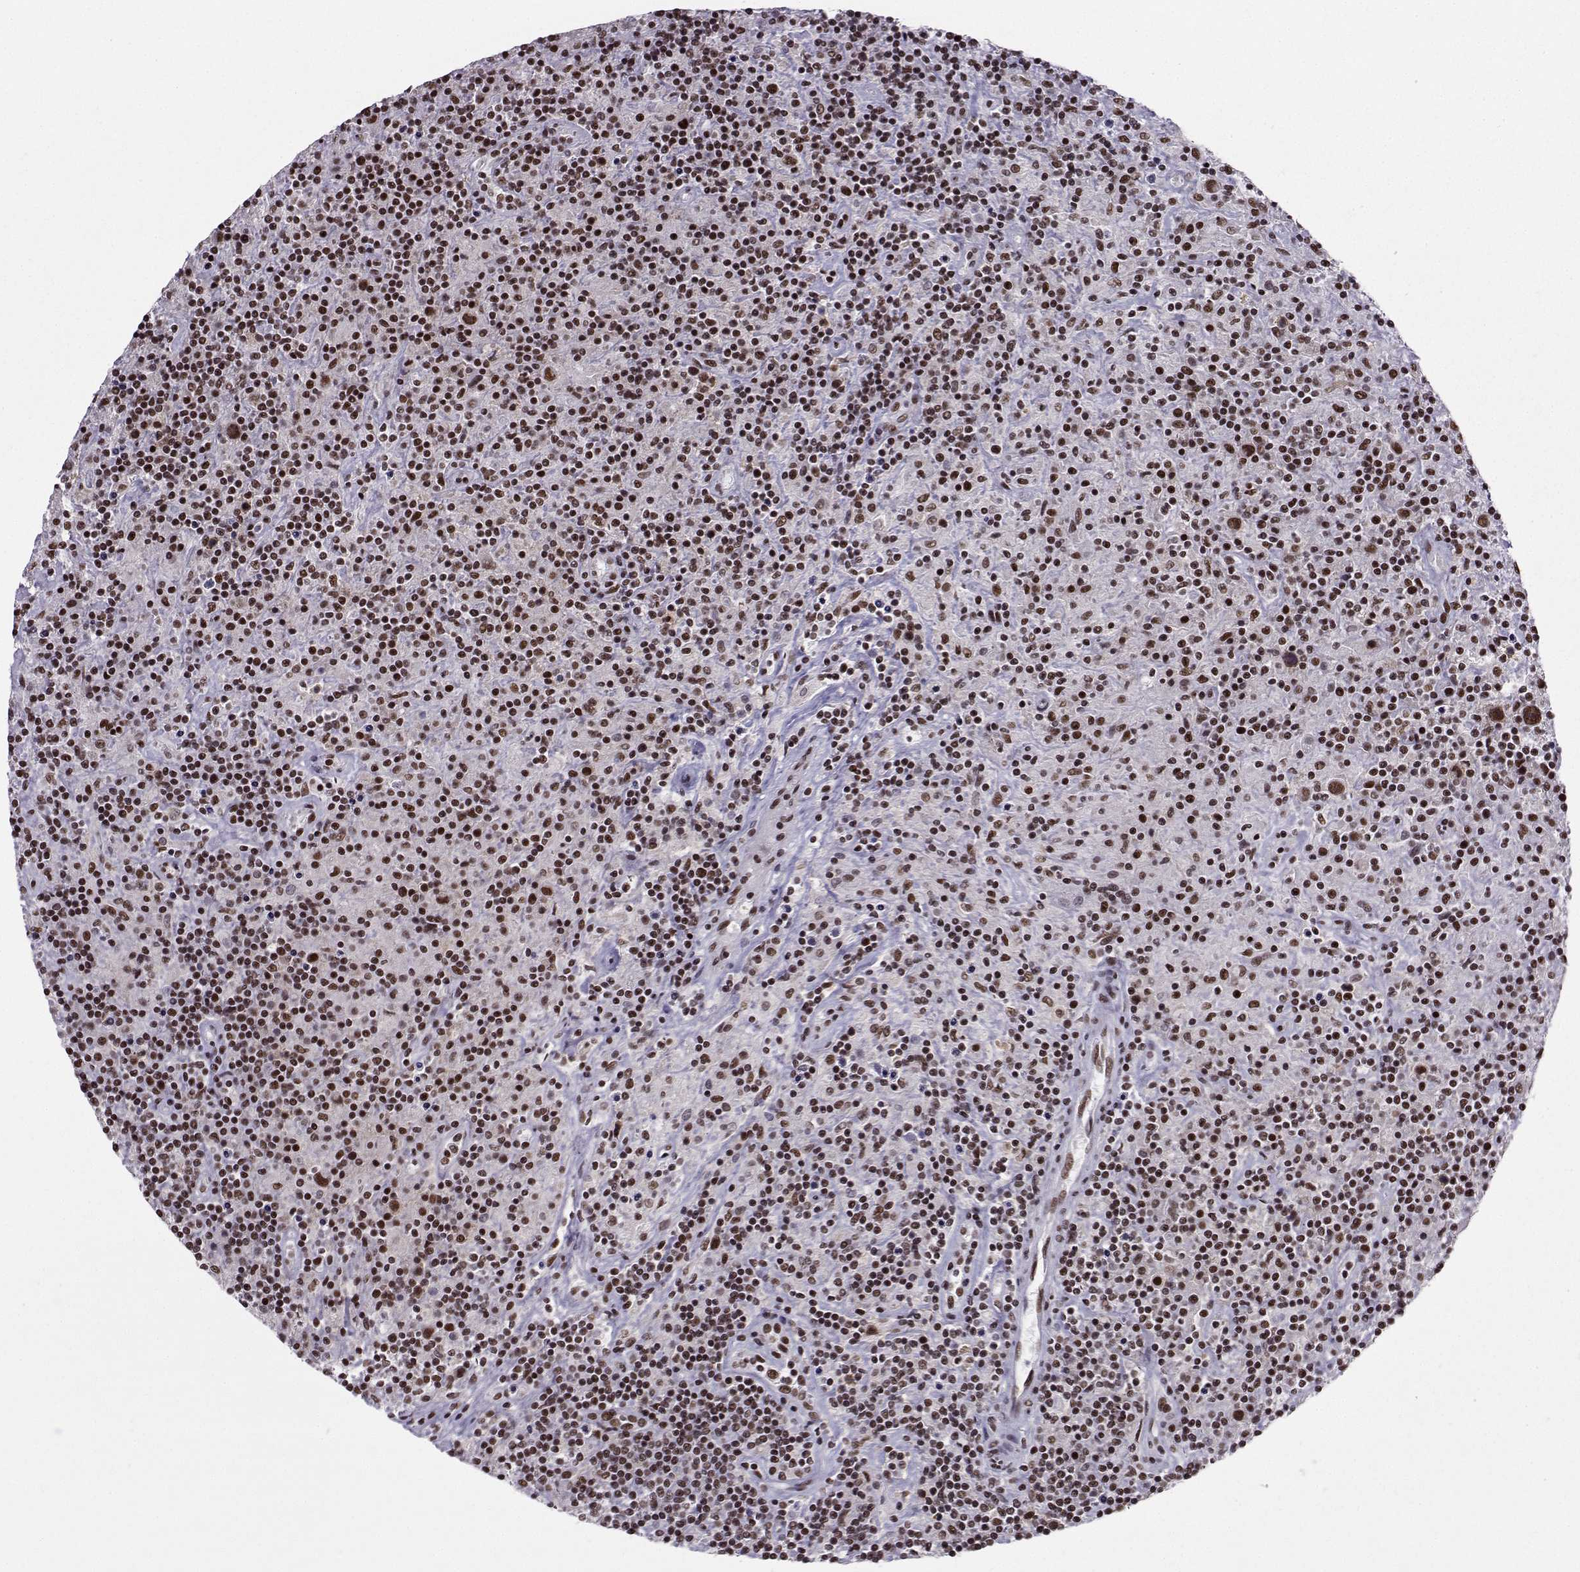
{"staining": {"intensity": "moderate", "quantity": ">75%", "location": "nuclear"}, "tissue": "lymphoma", "cell_type": "Tumor cells", "image_type": "cancer", "snomed": [{"axis": "morphology", "description": "Hodgkin's disease, NOS"}, {"axis": "topography", "description": "Lymph node"}], "caption": "Brown immunohistochemical staining in Hodgkin's disease exhibits moderate nuclear staining in about >75% of tumor cells.", "gene": "SNRPB2", "patient": {"sex": "male", "age": 70}}